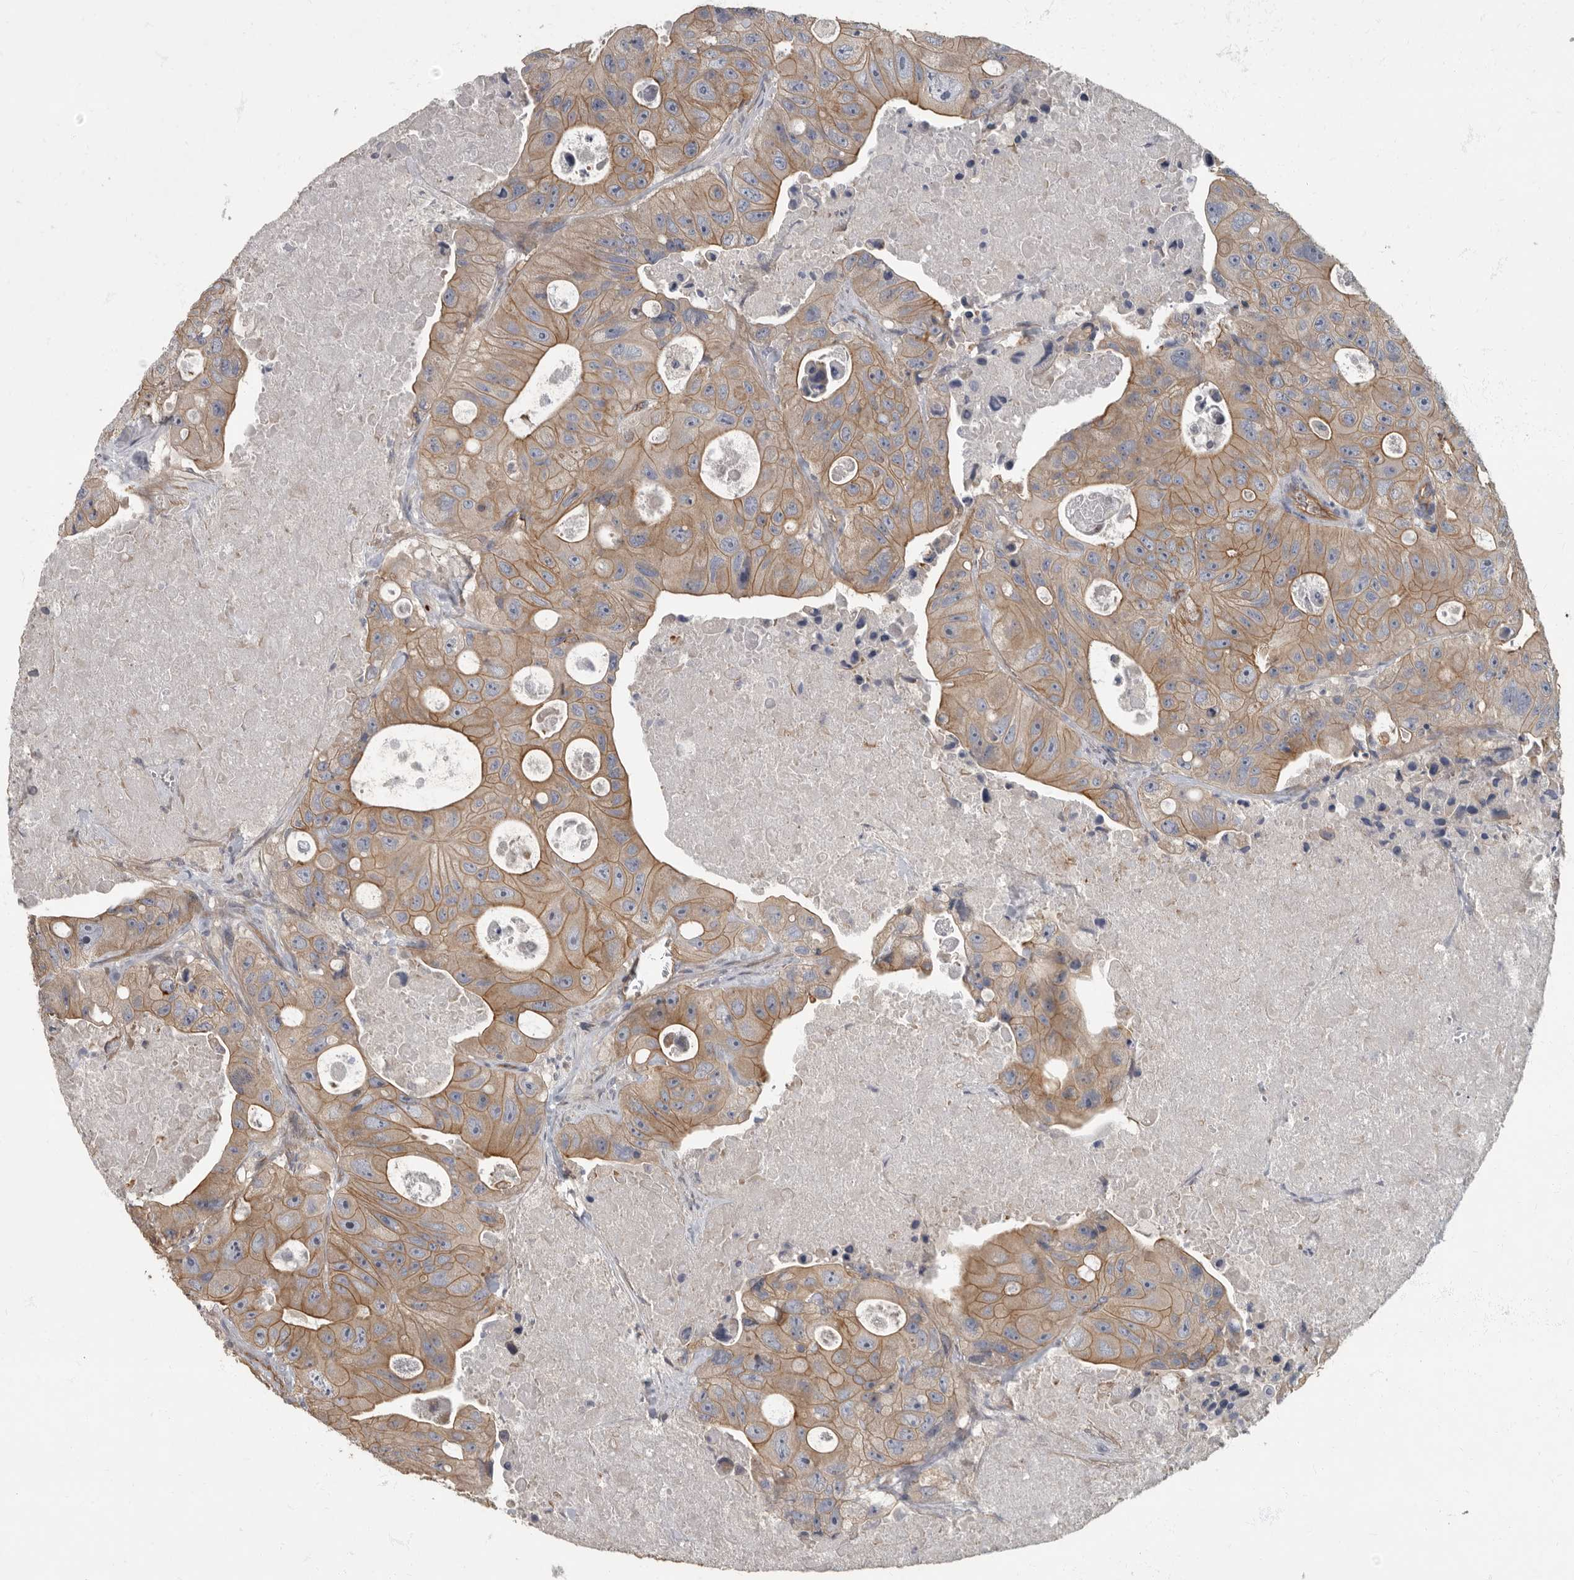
{"staining": {"intensity": "moderate", "quantity": ">75%", "location": "cytoplasmic/membranous"}, "tissue": "colorectal cancer", "cell_type": "Tumor cells", "image_type": "cancer", "snomed": [{"axis": "morphology", "description": "Adenocarcinoma, NOS"}, {"axis": "topography", "description": "Colon"}], "caption": "Colorectal cancer (adenocarcinoma) tissue displays moderate cytoplasmic/membranous expression in approximately >75% of tumor cells, visualized by immunohistochemistry.", "gene": "PDK1", "patient": {"sex": "female", "age": 46}}